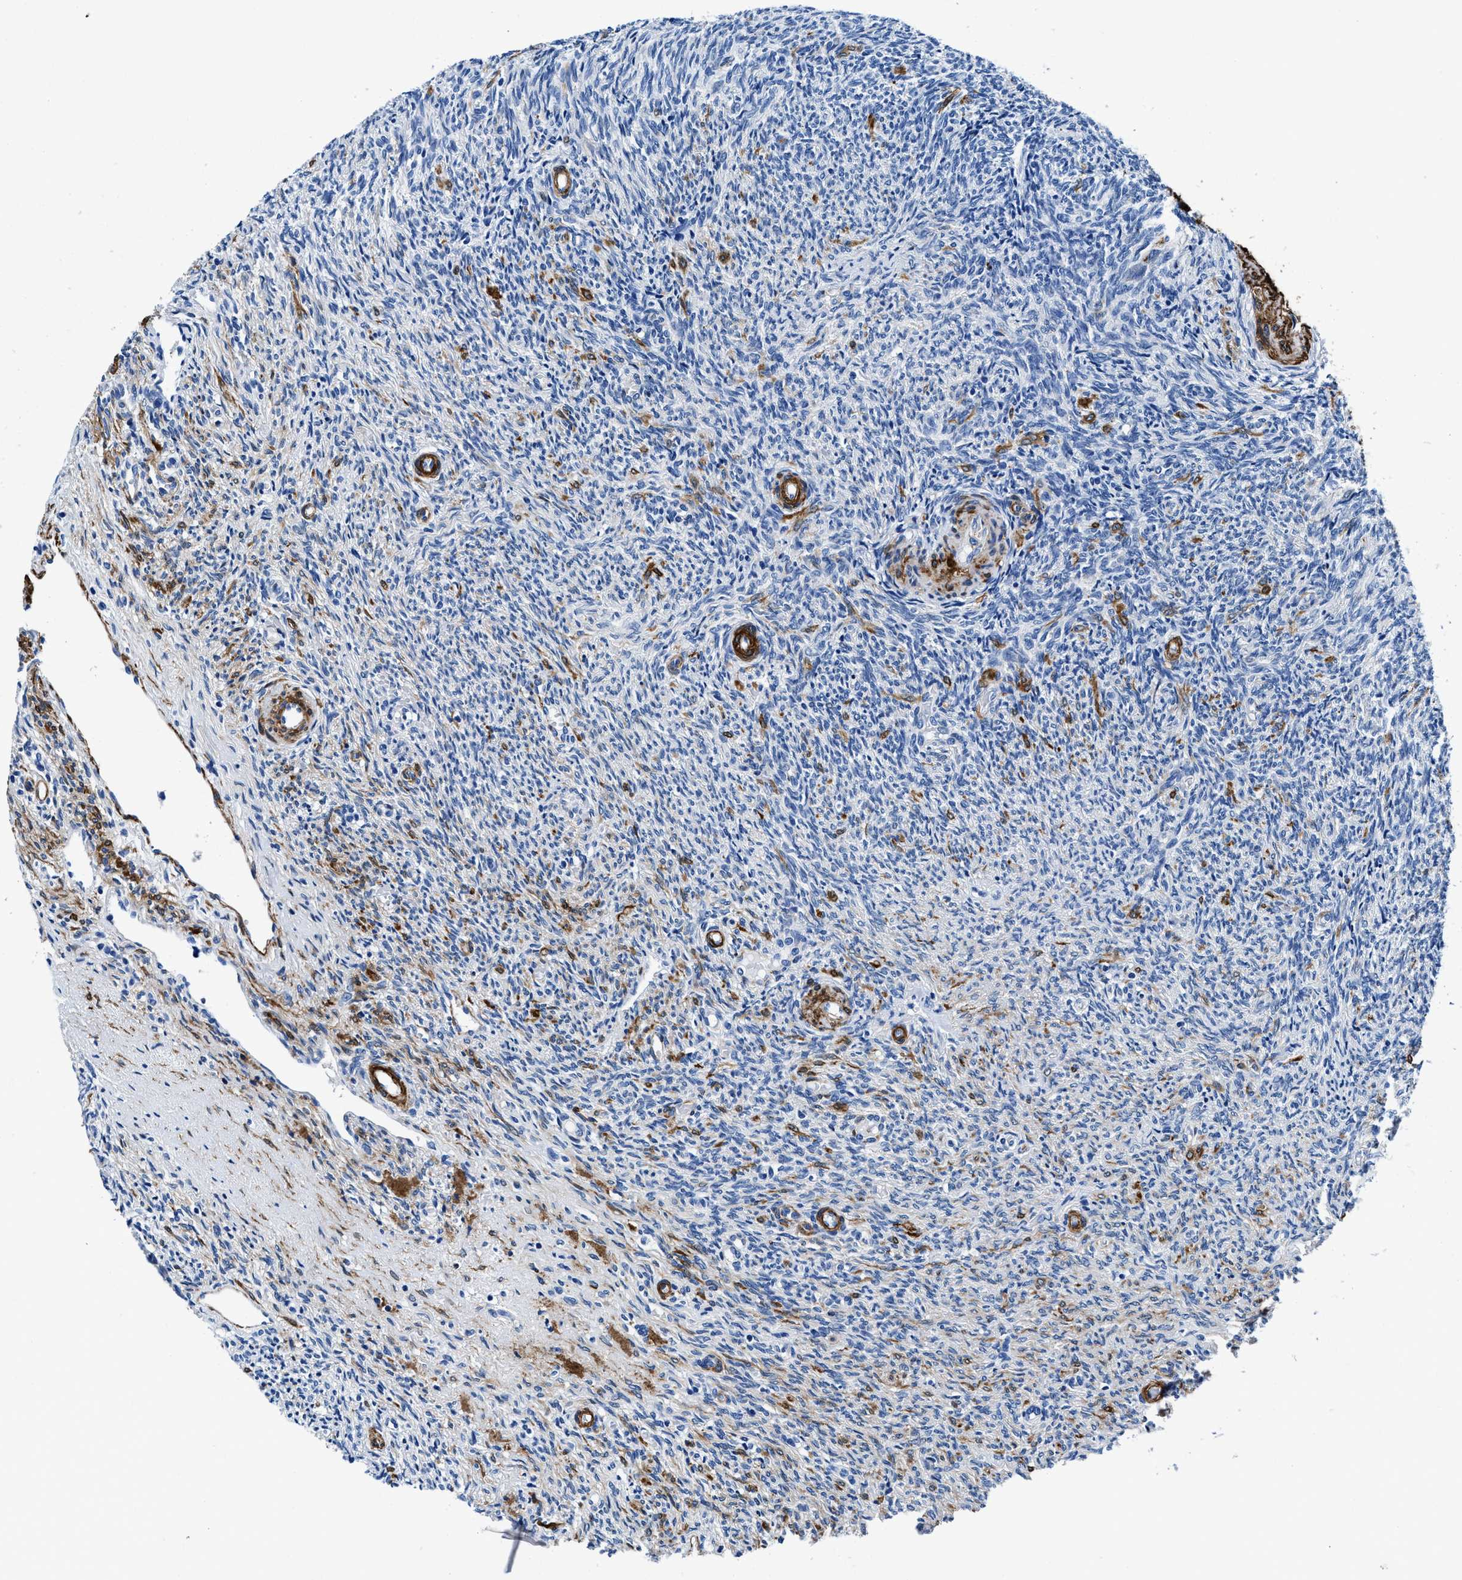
{"staining": {"intensity": "negative", "quantity": "none", "location": "none"}, "tissue": "ovary", "cell_type": "Ovarian stroma cells", "image_type": "normal", "snomed": [{"axis": "morphology", "description": "Normal tissue, NOS"}, {"axis": "topography", "description": "Ovary"}], "caption": "The photomicrograph exhibits no significant expression in ovarian stroma cells of ovary. (DAB immunohistochemistry (IHC), high magnification).", "gene": "TEX261", "patient": {"sex": "female", "age": 41}}